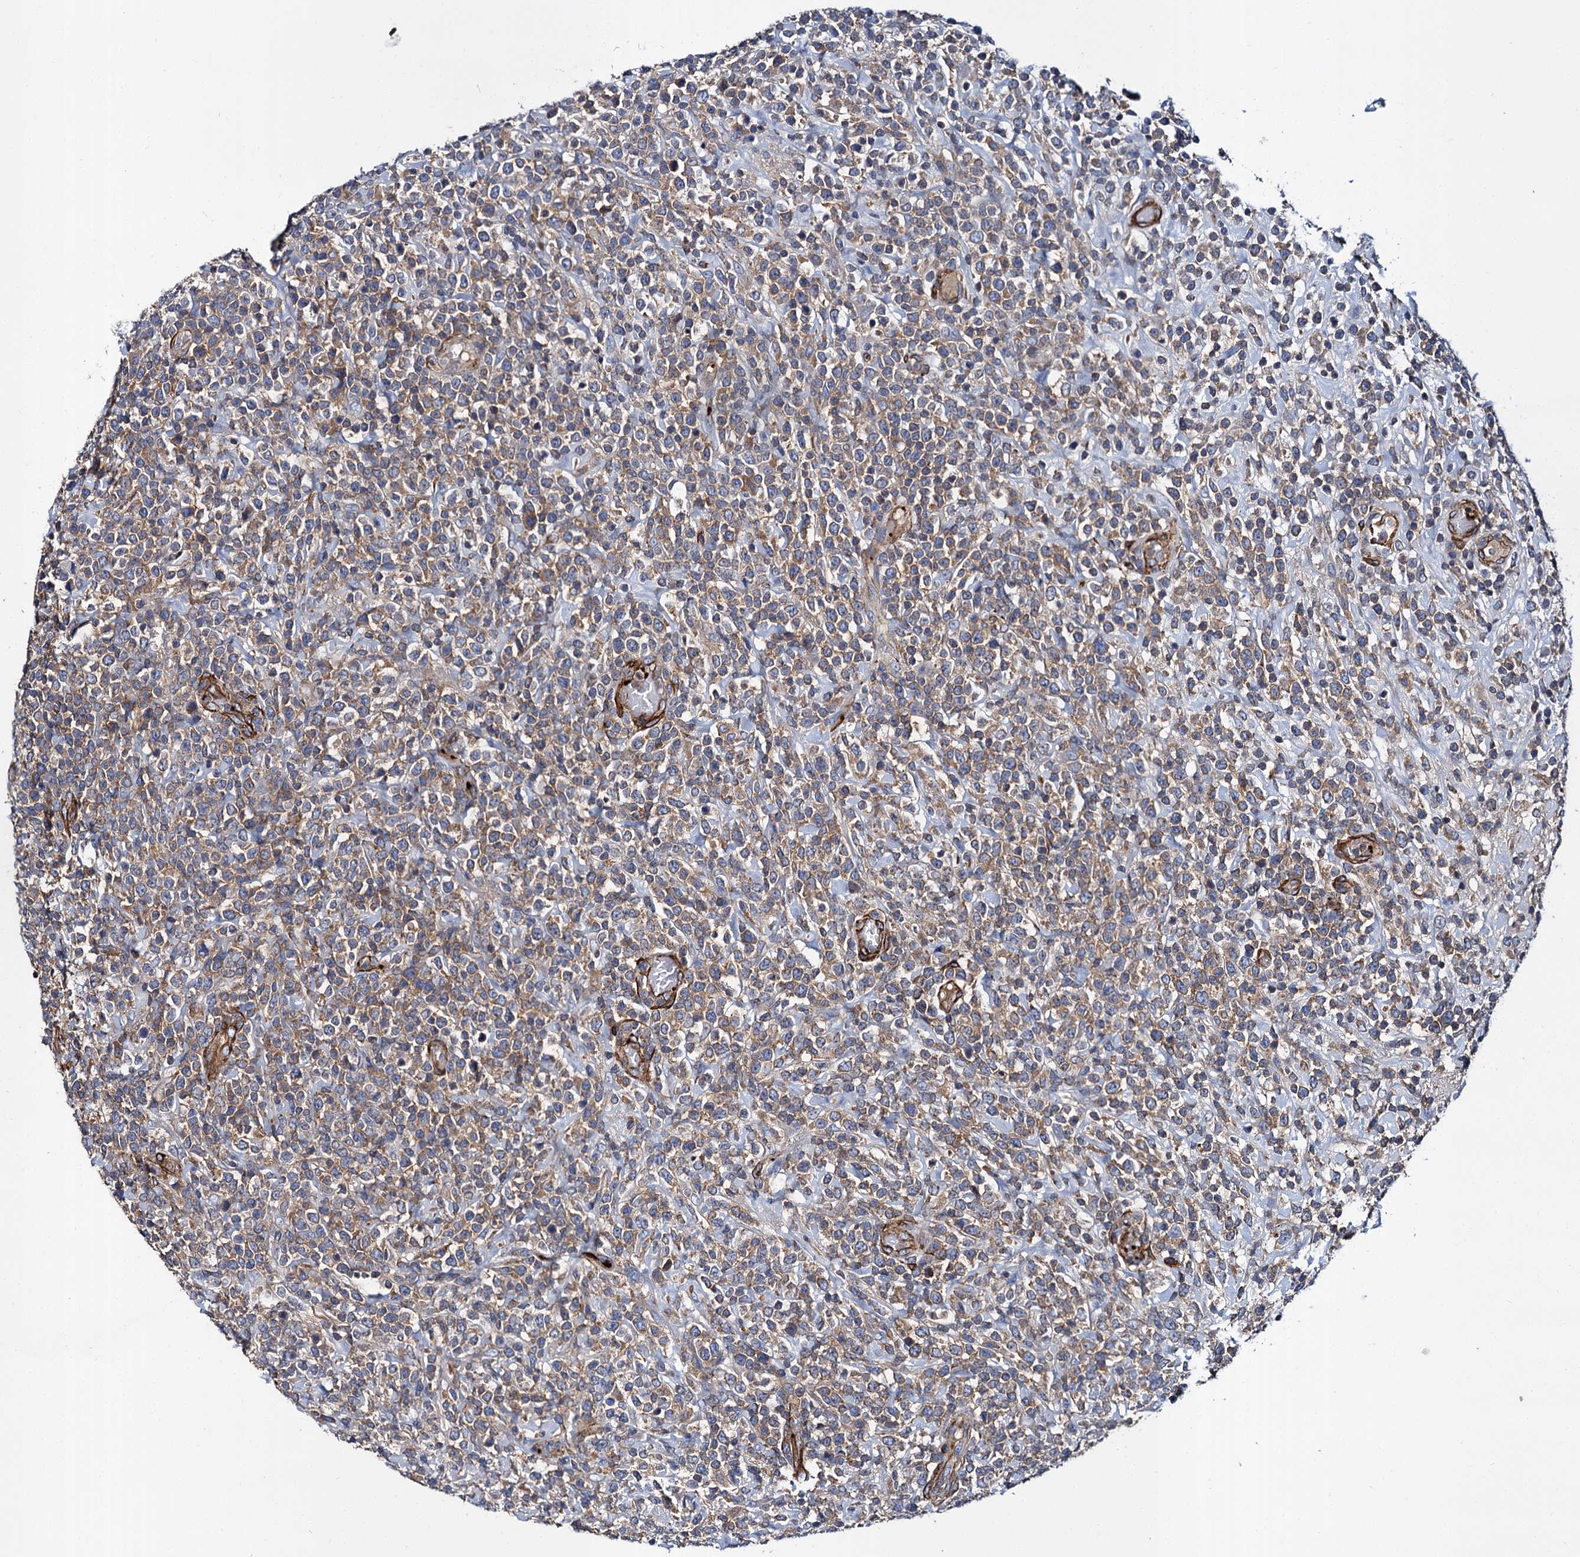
{"staining": {"intensity": "weak", "quantity": "<25%", "location": "cytoplasmic/membranous"}, "tissue": "lymphoma", "cell_type": "Tumor cells", "image_type": "cancer", "snomed": [{"axis": "morphology", "description": "Malignant lymphoma, non-Hodgkin's type, High grade"}, {"axis": "topography", "description": "Colon"}], "caption": "High-grade malignant lymphoma, non-Hodgkin's type stained for a protein using immunohistochemistry (IHC) demonstrates no positivity tumor cells.", "gene": "CACNA1C", "patient": {"sex": "female", "age": 53}}